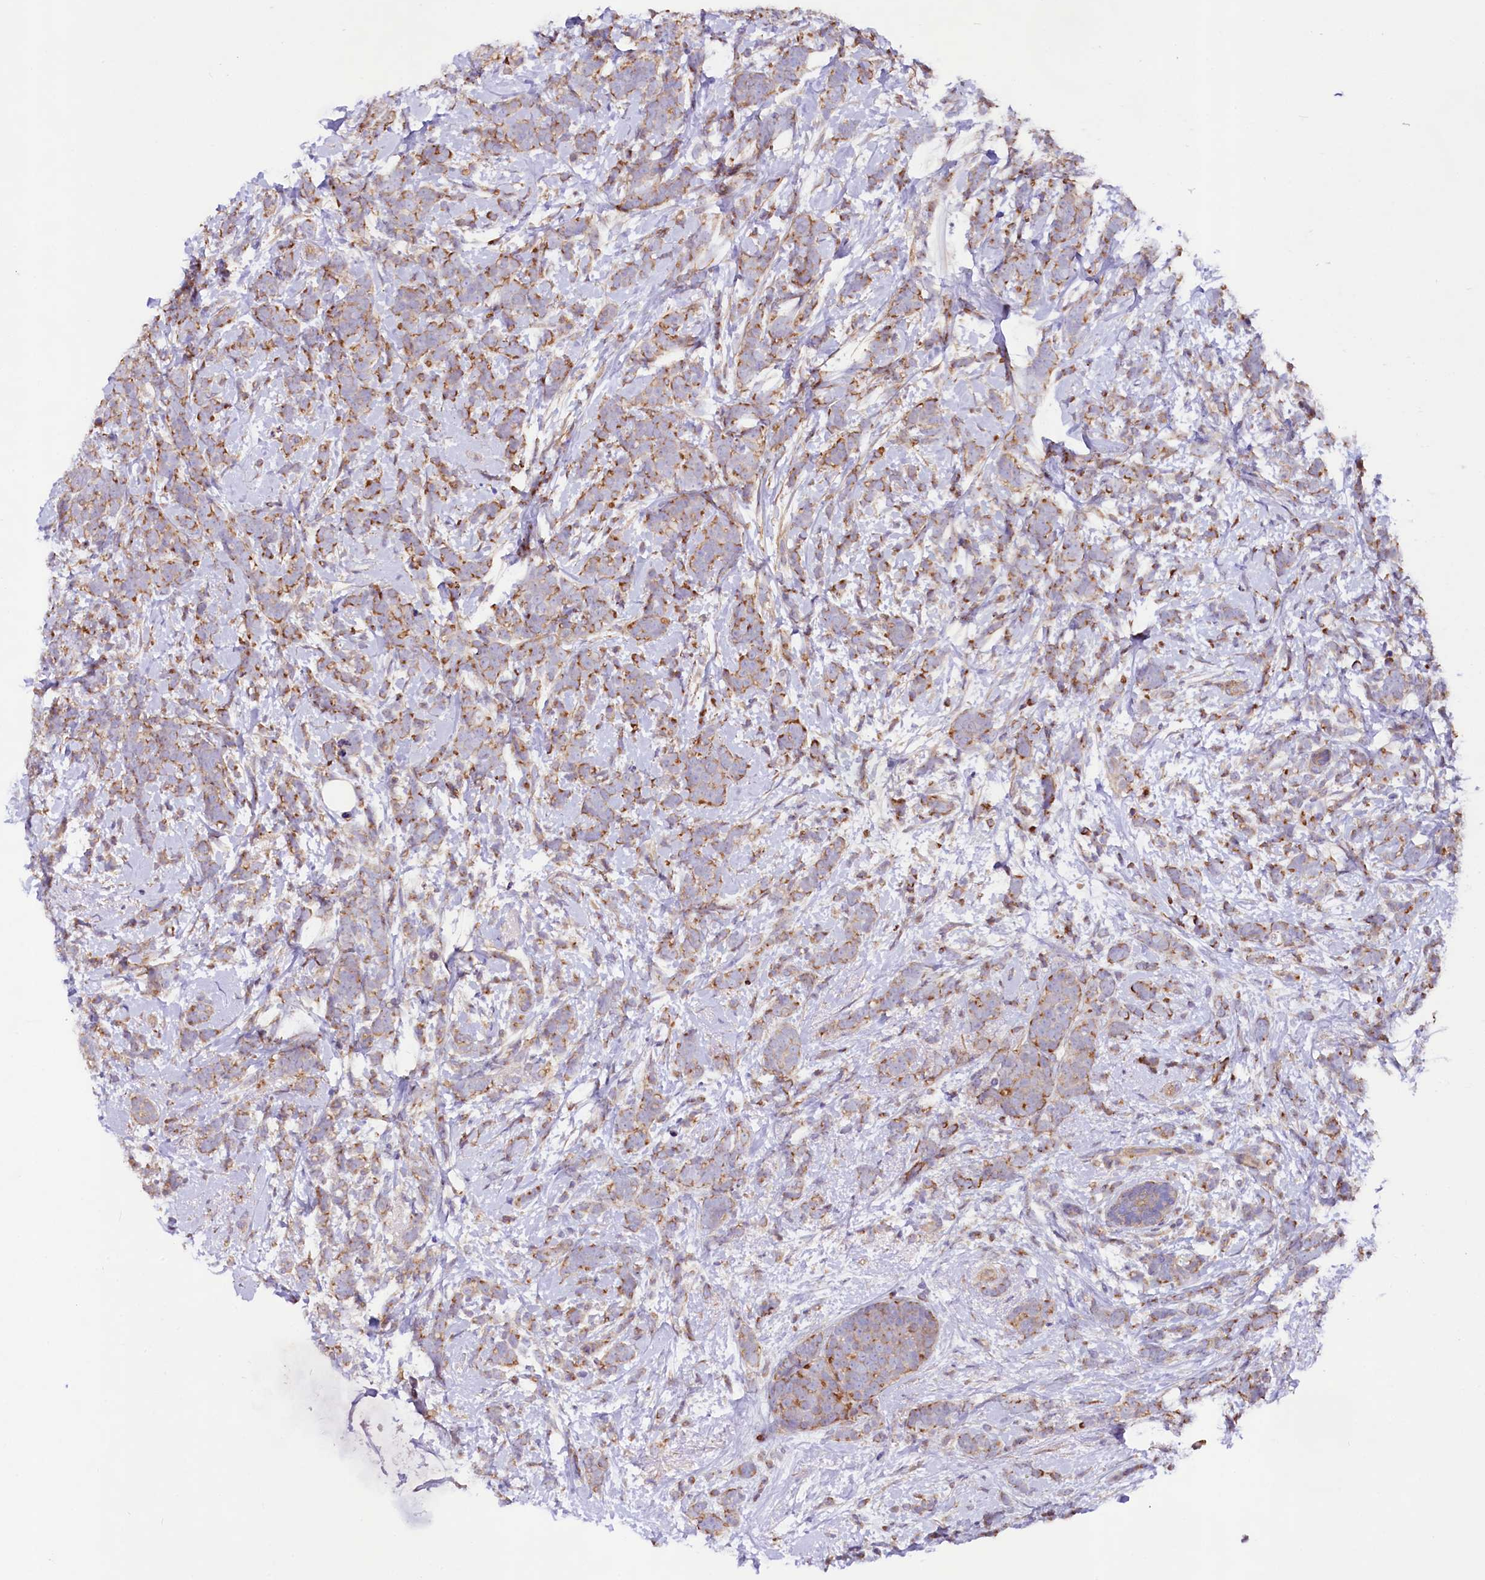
{"staining": {"intensity": "strong", "quantity": "25%-75%", "location": "cytoplasmic/membranous"}, "tissue": "breast cancer", "cell_type": "Tumor cells", "image_type": "cancer", "snomed": [{"axis": "morphology", "description": "Lobular carcinoma"}, {"axis": "topography", "description": "Breast"}], "caption": "Immunohistochemistry photomicrograph of neoplastic tissue: breast cancer stained using immunohistochemistry (IHC) reveals high levels of strong protein expression localized specifically in the cytoplasmic/membranous of tumor cells, appearing as a cytoplasmic/membranous brown color.", "gene": "VPS11", "patient": {"sex": "female", "age": 58}}